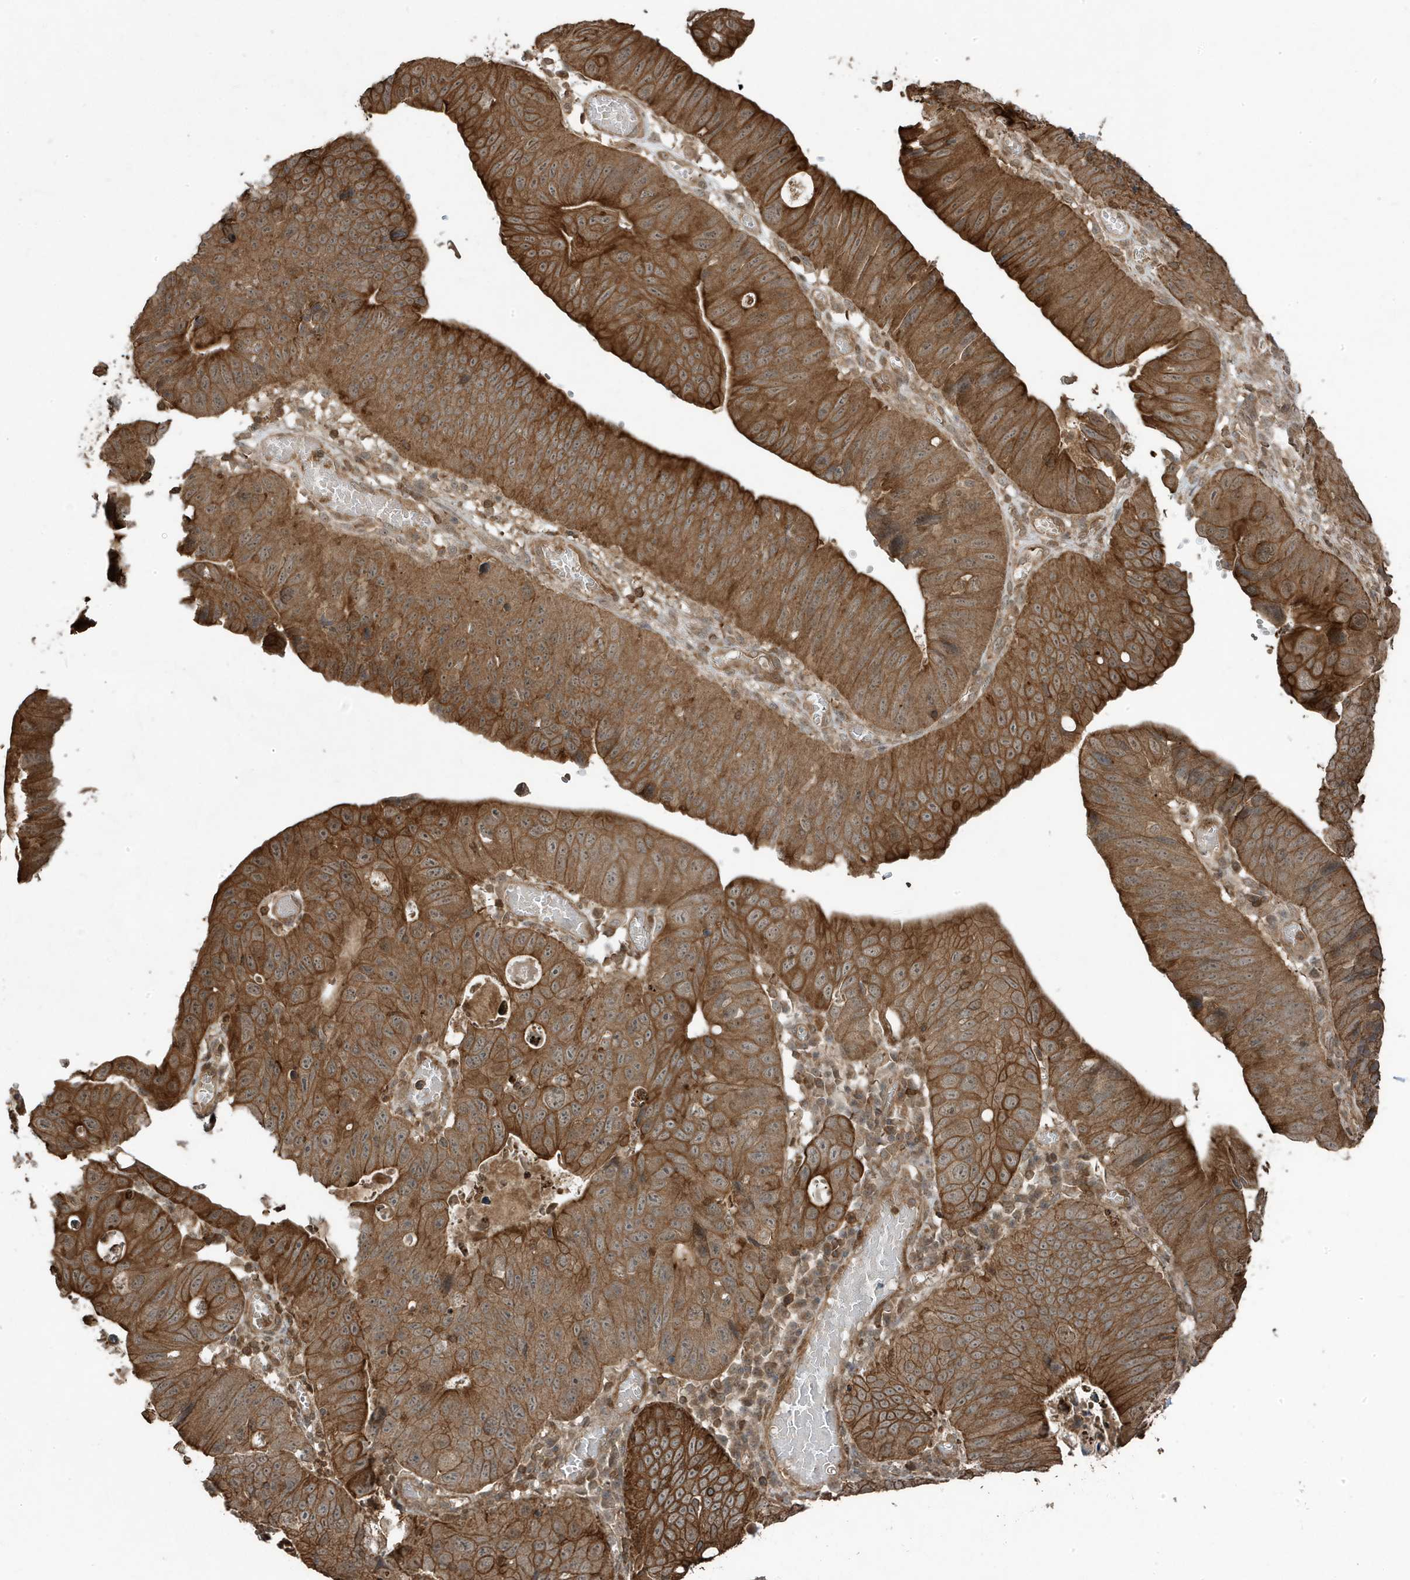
{"staining": {"intensity": "strong", "quantity": ">75%", "location": "cytoplasmic/membranous"}, "tissue": "stomach cancer", "cell_type": "Tumor cells", "image_type": "cancer", "snomed": [{"axis": "morphology", "description": "Adenocarcinoma, NOS"}, {"axis": "topography", "description": "Stomach"}], "caption": "Human stomach cancer stained with a protein marker displays strong staining in tumor cells.", "gene": "ASAP1", "patient": {"sex": "male", "age": 59}}